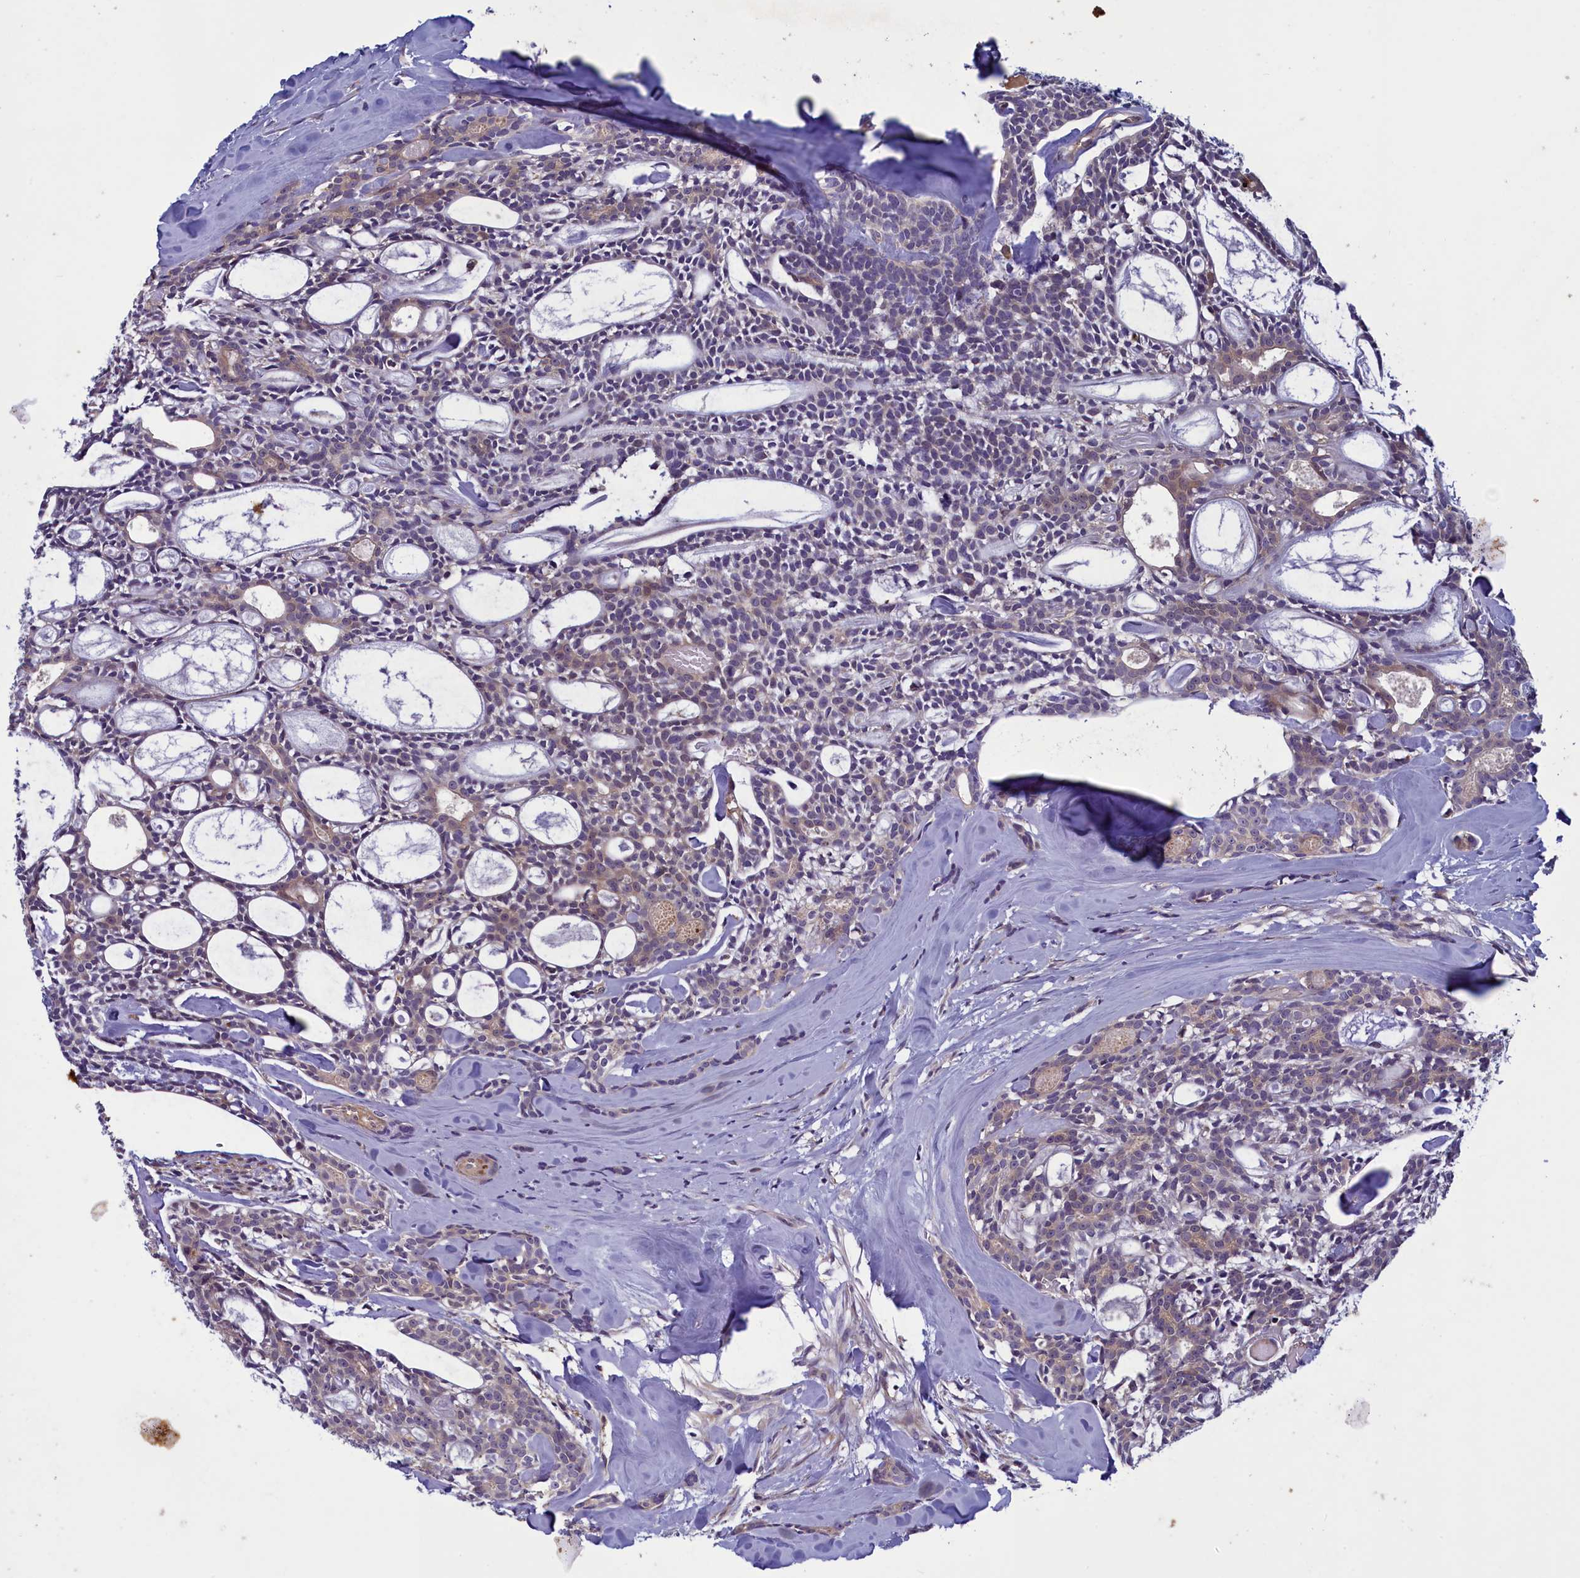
{"staining": {"intensity": "weak", "quantity": "25%-75%", "location": "cytoplasmic/membranous"}, "tissue": "head and neck cancer", "cell_type": "Tumor cells", "image_type": "cancer", "snomed": [{"axis": "morphology", "description": "Adenocarcinoma, NOS"}, {"axis": "topography", "description": "Salivary gland"}, {"axis": "topography", "description": "Head-Neck"}], "caption": "Immunohistochemical staining of head and neck cancer (adenocarcinoma) shows low levels of weak cytoplasmic/membranous positivity in about 25%-75% of tumor cells. (DAB = brown stain, brightfield microscopy at high magnification).", "gene": "NUBP1", "patient": {"sex": "male", "age": 55}}